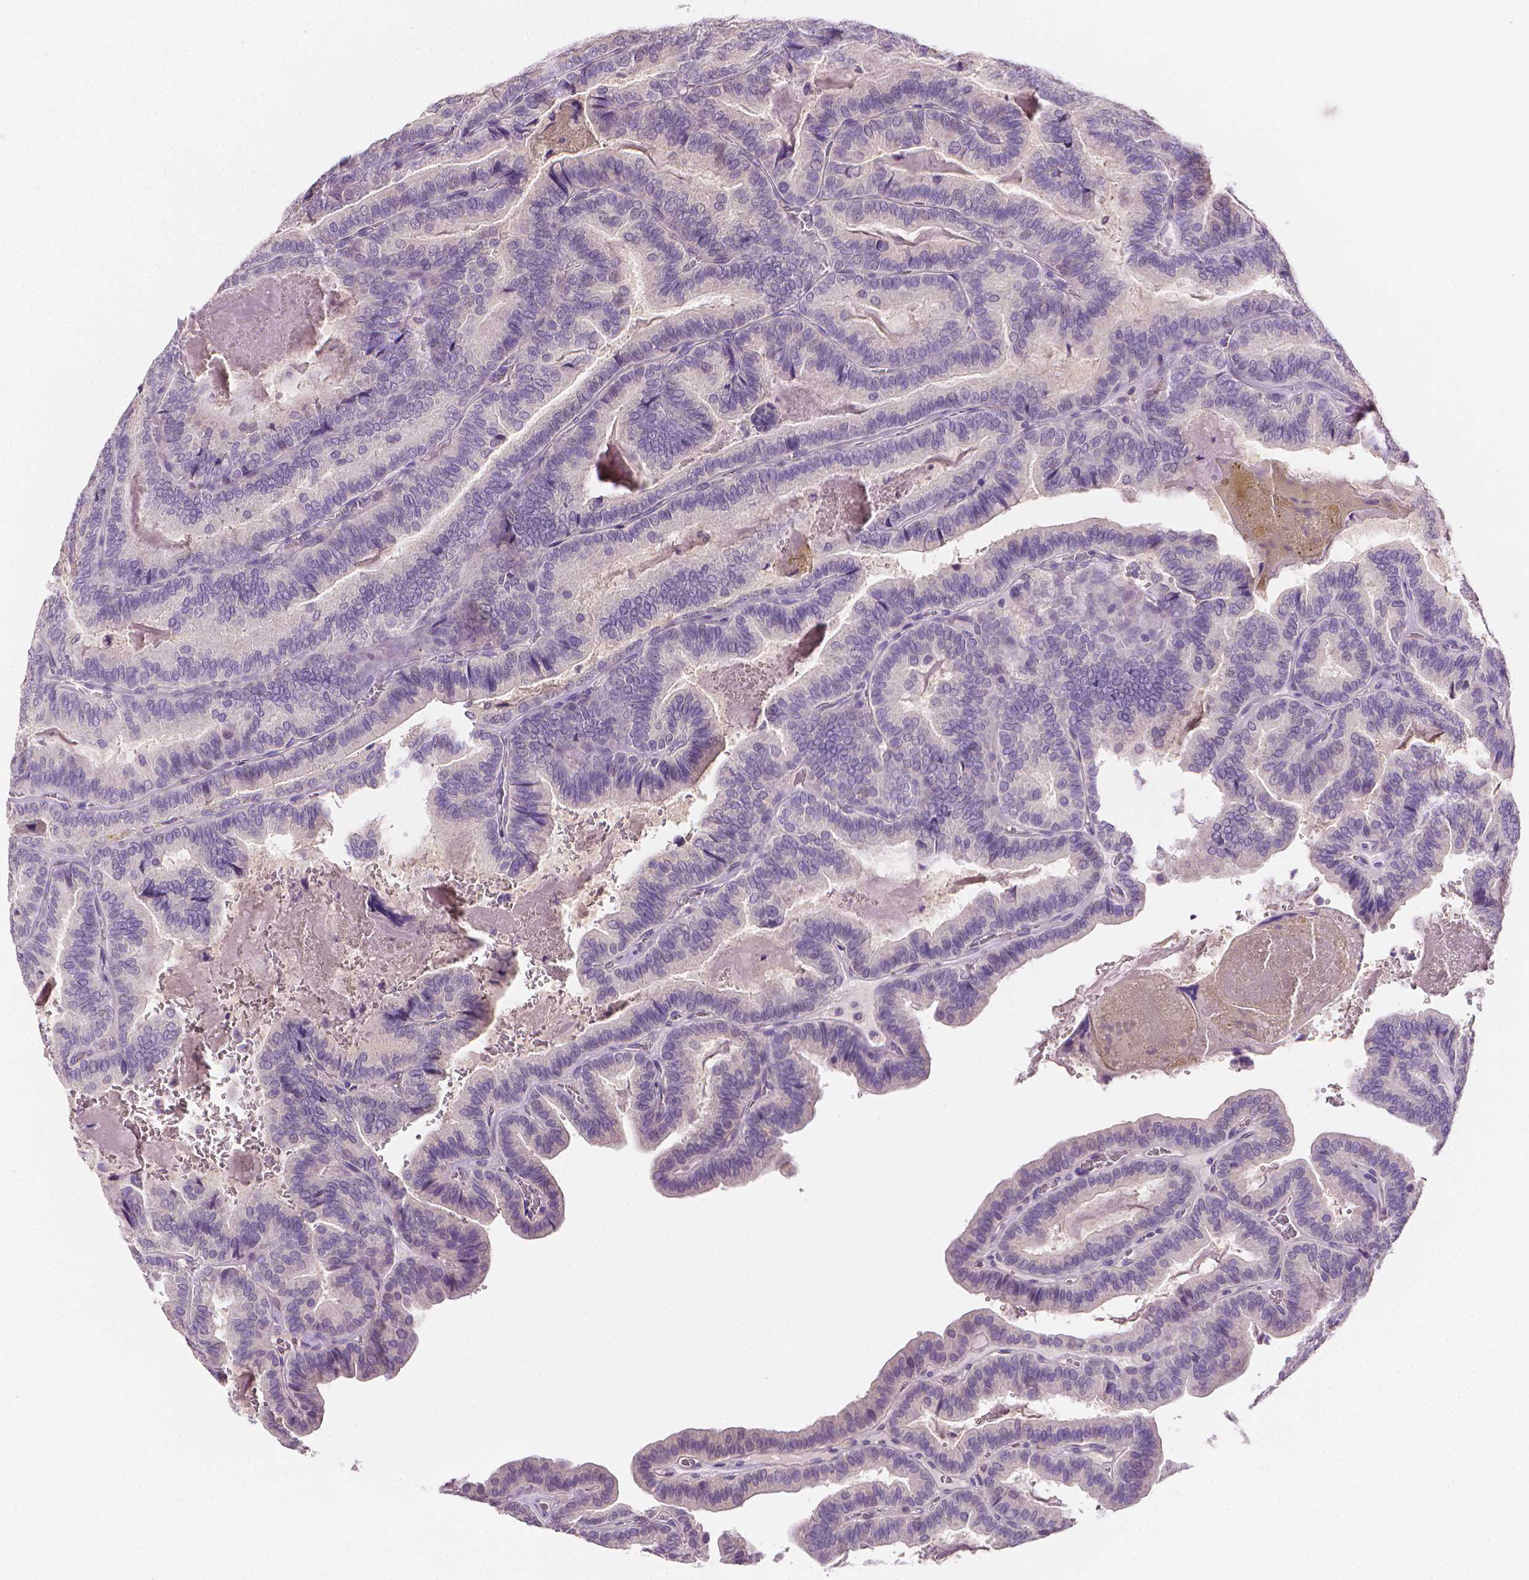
{"staining": {"intensity": "negative", "quantity": "none", "location": "none"}, "tissue": "thyroid cancer", "cell_type": "Tumor cells", "image_type": "cancer", "snomed": [{"axis": "morphology", "description": "Papillary adenocarcinoma, NOS"}, {"axis": "topography", "description": "Thyroid gland"}], "caption": "The micrograph demonstrates no staining of tumor cells in thyroid cancer.", "gene": "FASN", "patient": {"sex": "female", "age": 75}}